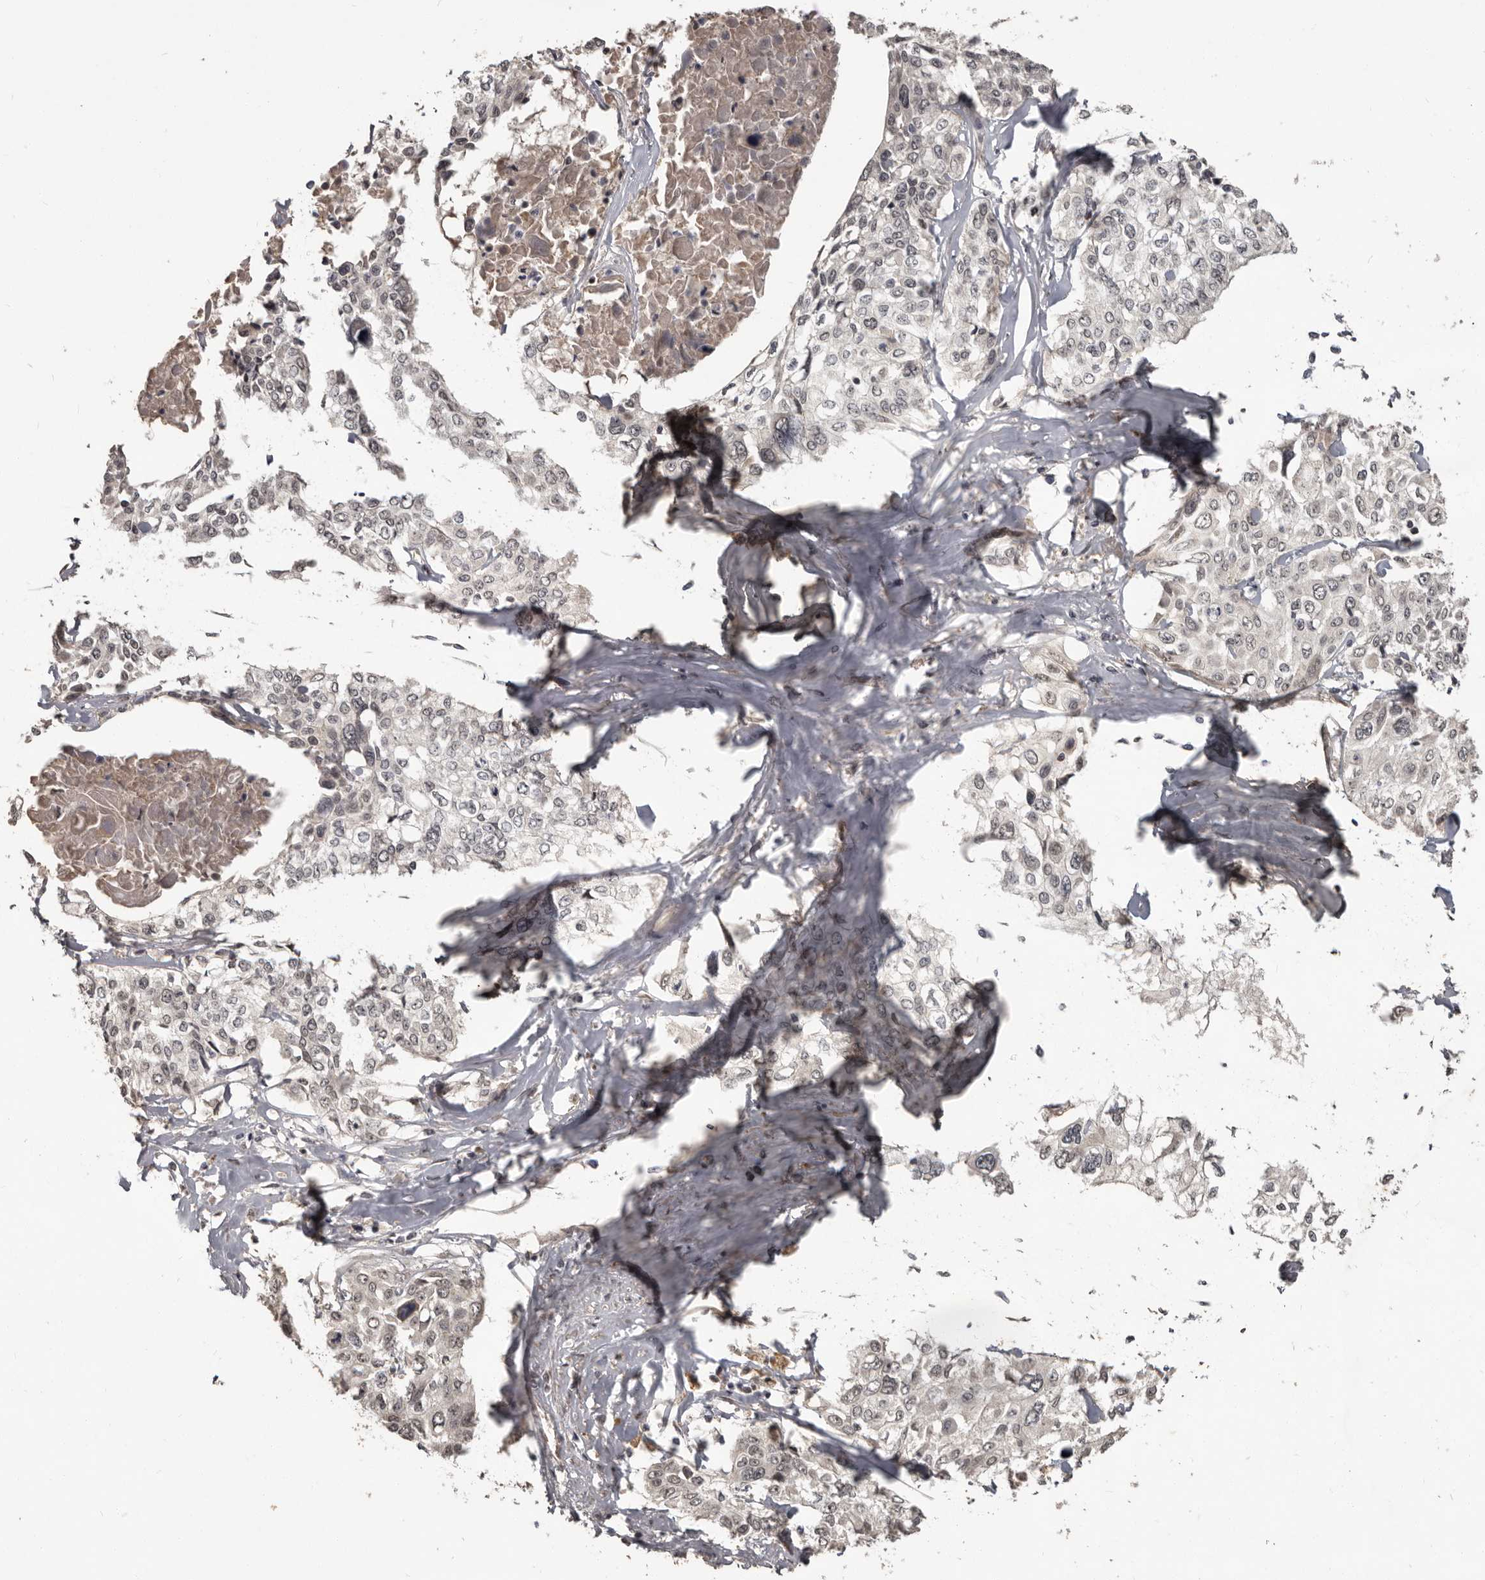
{"staining": {"intensity": "weak", "quantity": "25%-75%", "location": "nuclear"}, "tissue": "cervical cancer", "cell_type": "Tumor cells", "image_type": "cancer", "snomed": [{"axis": "morphology", "description": "Squamous cell carcinoma, NOS"}, {"axis": "topography", "description": "Cervix"}], "caption": "A brown stain highlights weak nuclear staining of a protein in human cervical cancer (squamous cell carcinoma) tumor cells. Using DAB (3,3'-diaminobenzidine) (brown) and hematoxylin (blue) stains, captured at high magnification using brightfield microscopy.", "gene": "ZFP14", "patient": {"sex": "female", "age": 31}}